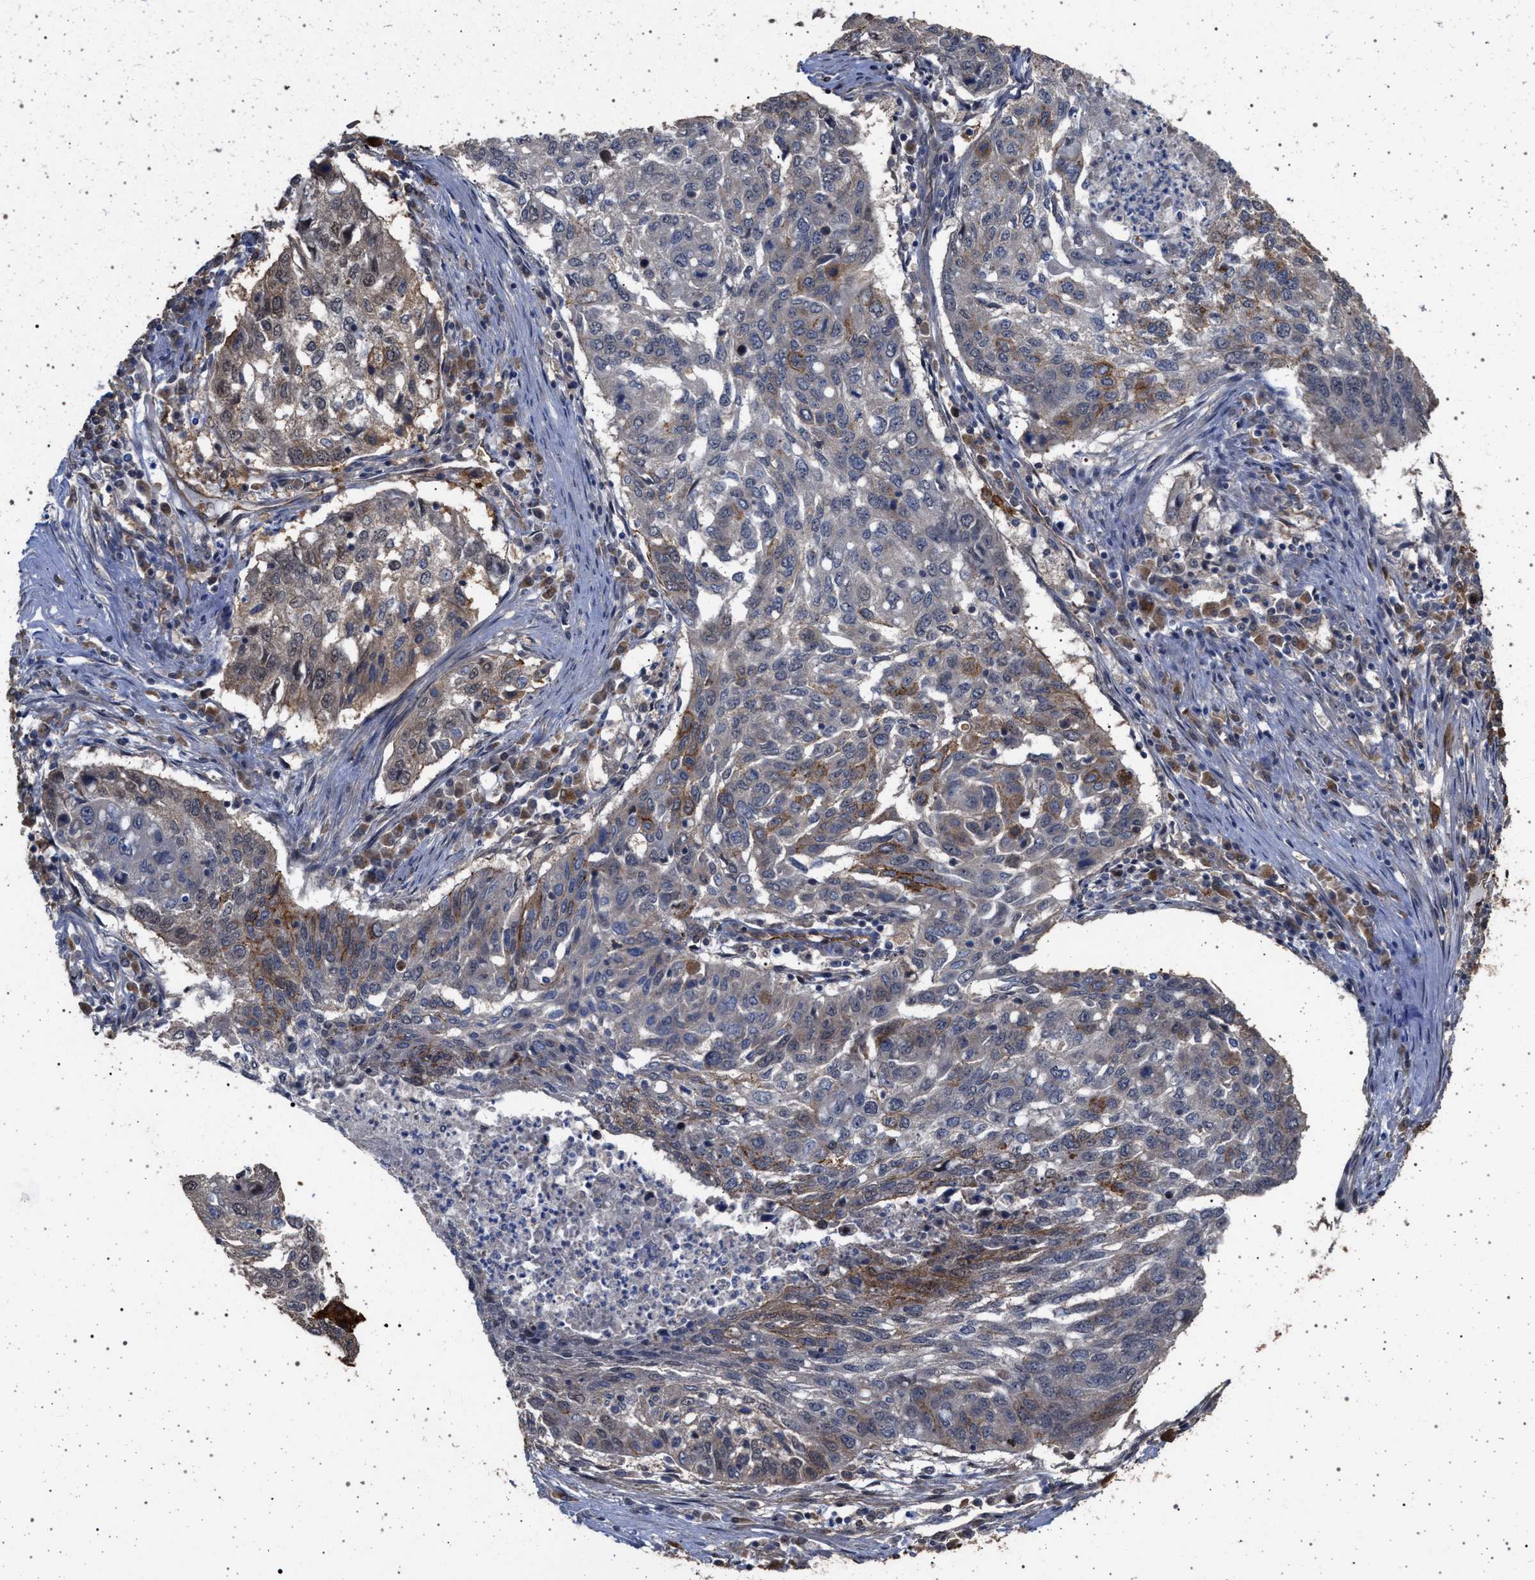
{"staining": {"intensity": "moderate", "quantity": "<25%", "location": "cytoplasmic/membranous"}, "tissue": "lung cancer", "cell_type": "Tumor cells", "image_type": "cancer", "snomed": [{"axis": "morphology", "description": "Squamous cell carcinoma, NOS"}, {"axis": "topography", "description": "Lung"}], "caption": "Immunohistochemical staining of lung squamous cell carcinoma displays moderate cytoplasmic/membranous protein positivity in approximately <25% of tumor cells.", "gene": "IFT20", "patient": {"sex": "female", "age": 63}}